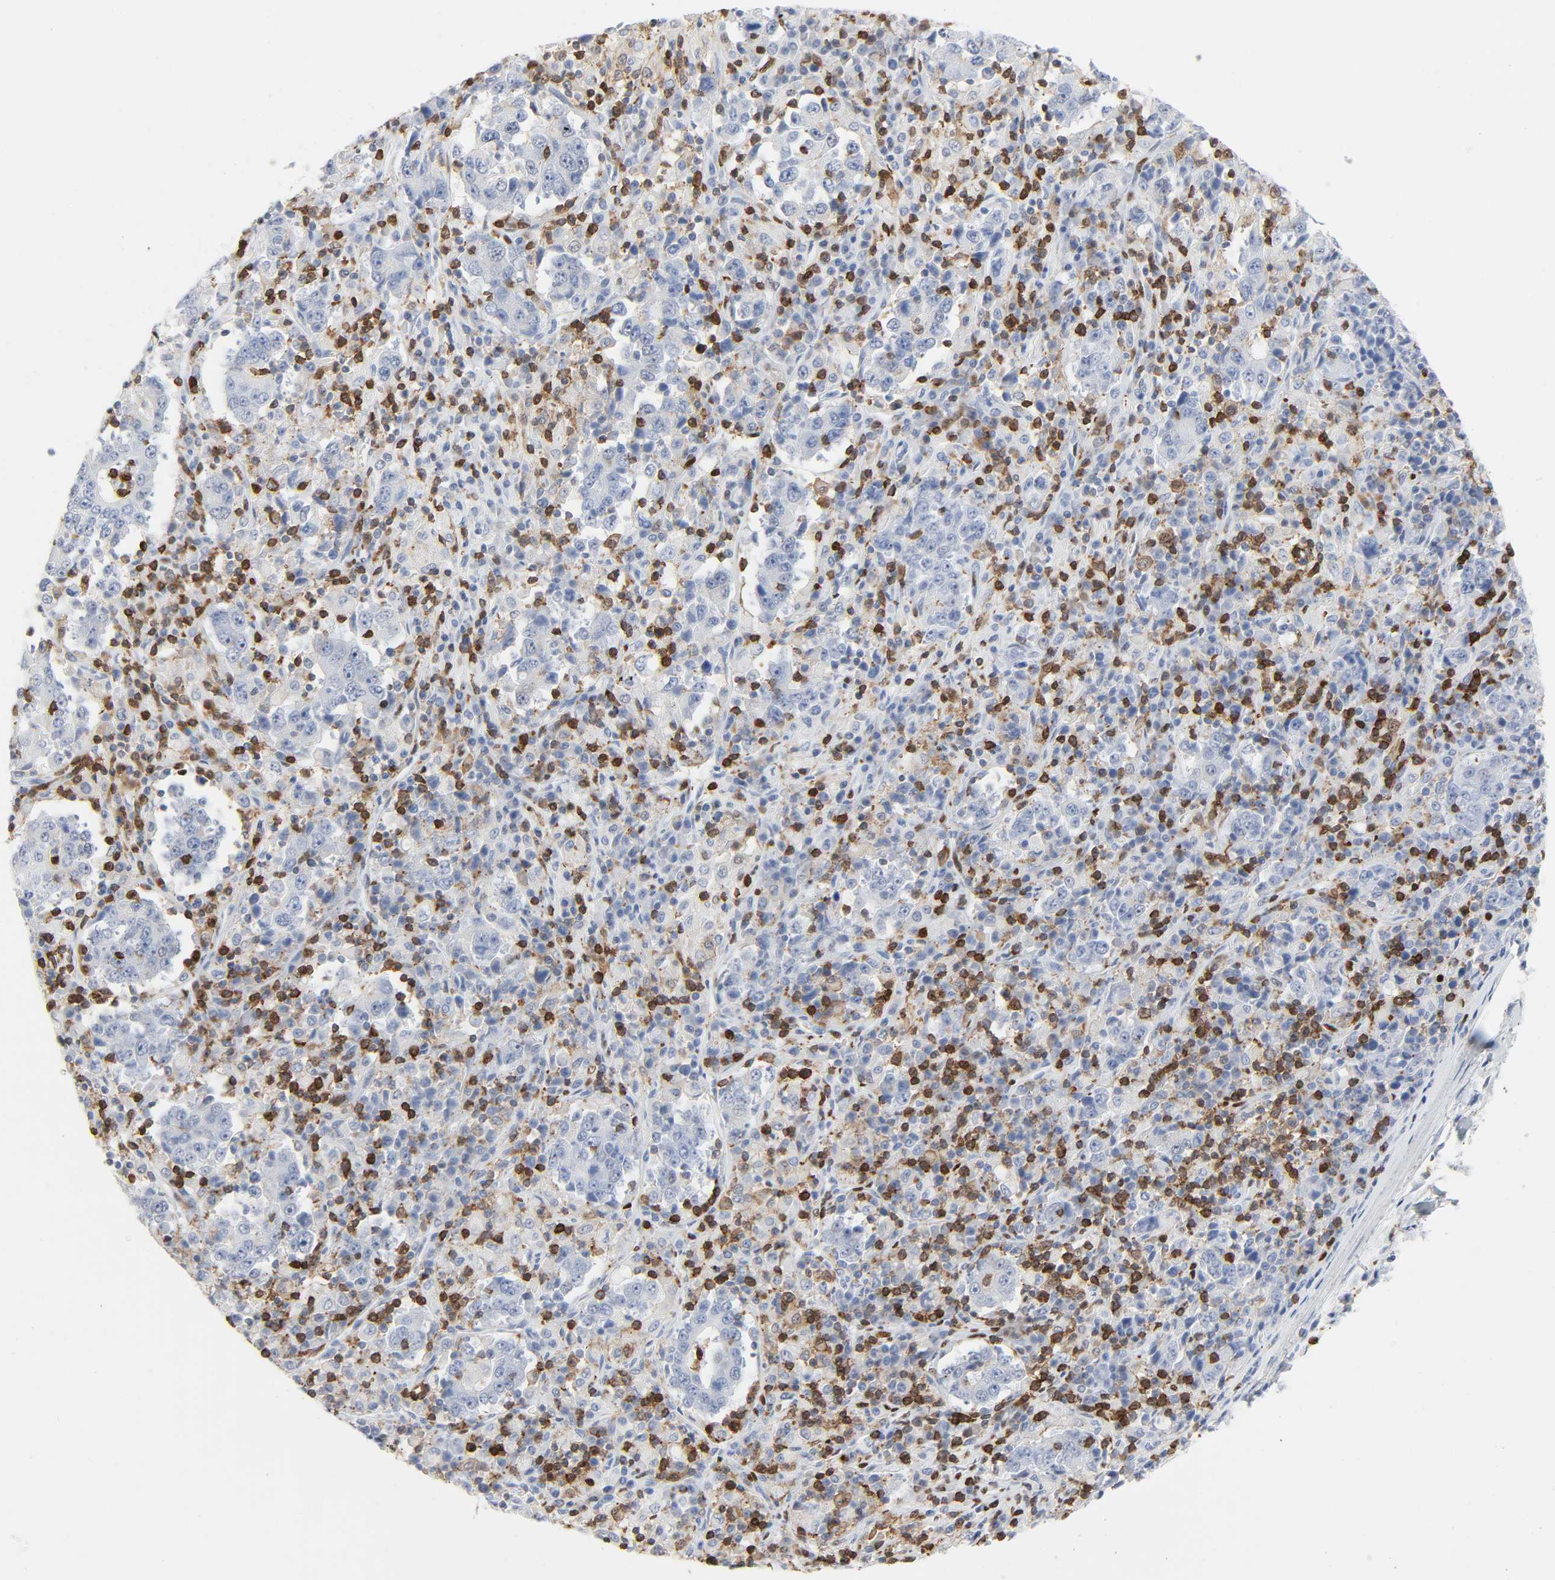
{"staining": {"intensity": "weak", "quantity": "<25%", "location": "nuclear"}, "tissue": "stomach cancer", "cell_type": "Tumor cells", "image_type": "cancer", "snomed": [{"axis": "morphology", "description": "Normal tissue, NOS"}, {"axis": "morphology", "description": "Adenocarcinoma, NOS"}, {"axis": "topography", "description": "Stomach, upper"}, {"axis": "topography", "description": "Stomach"}], "caption": "High magnification brightfield microscopy of stomach cancer stained with DAB (3,3'-diaminobenzidine) (brown) and counterstained with hematoxylin (blue): tumor cells show no significant positivity.", "gene": "WAS", "patient": {"sex": "male", "age": 59}}